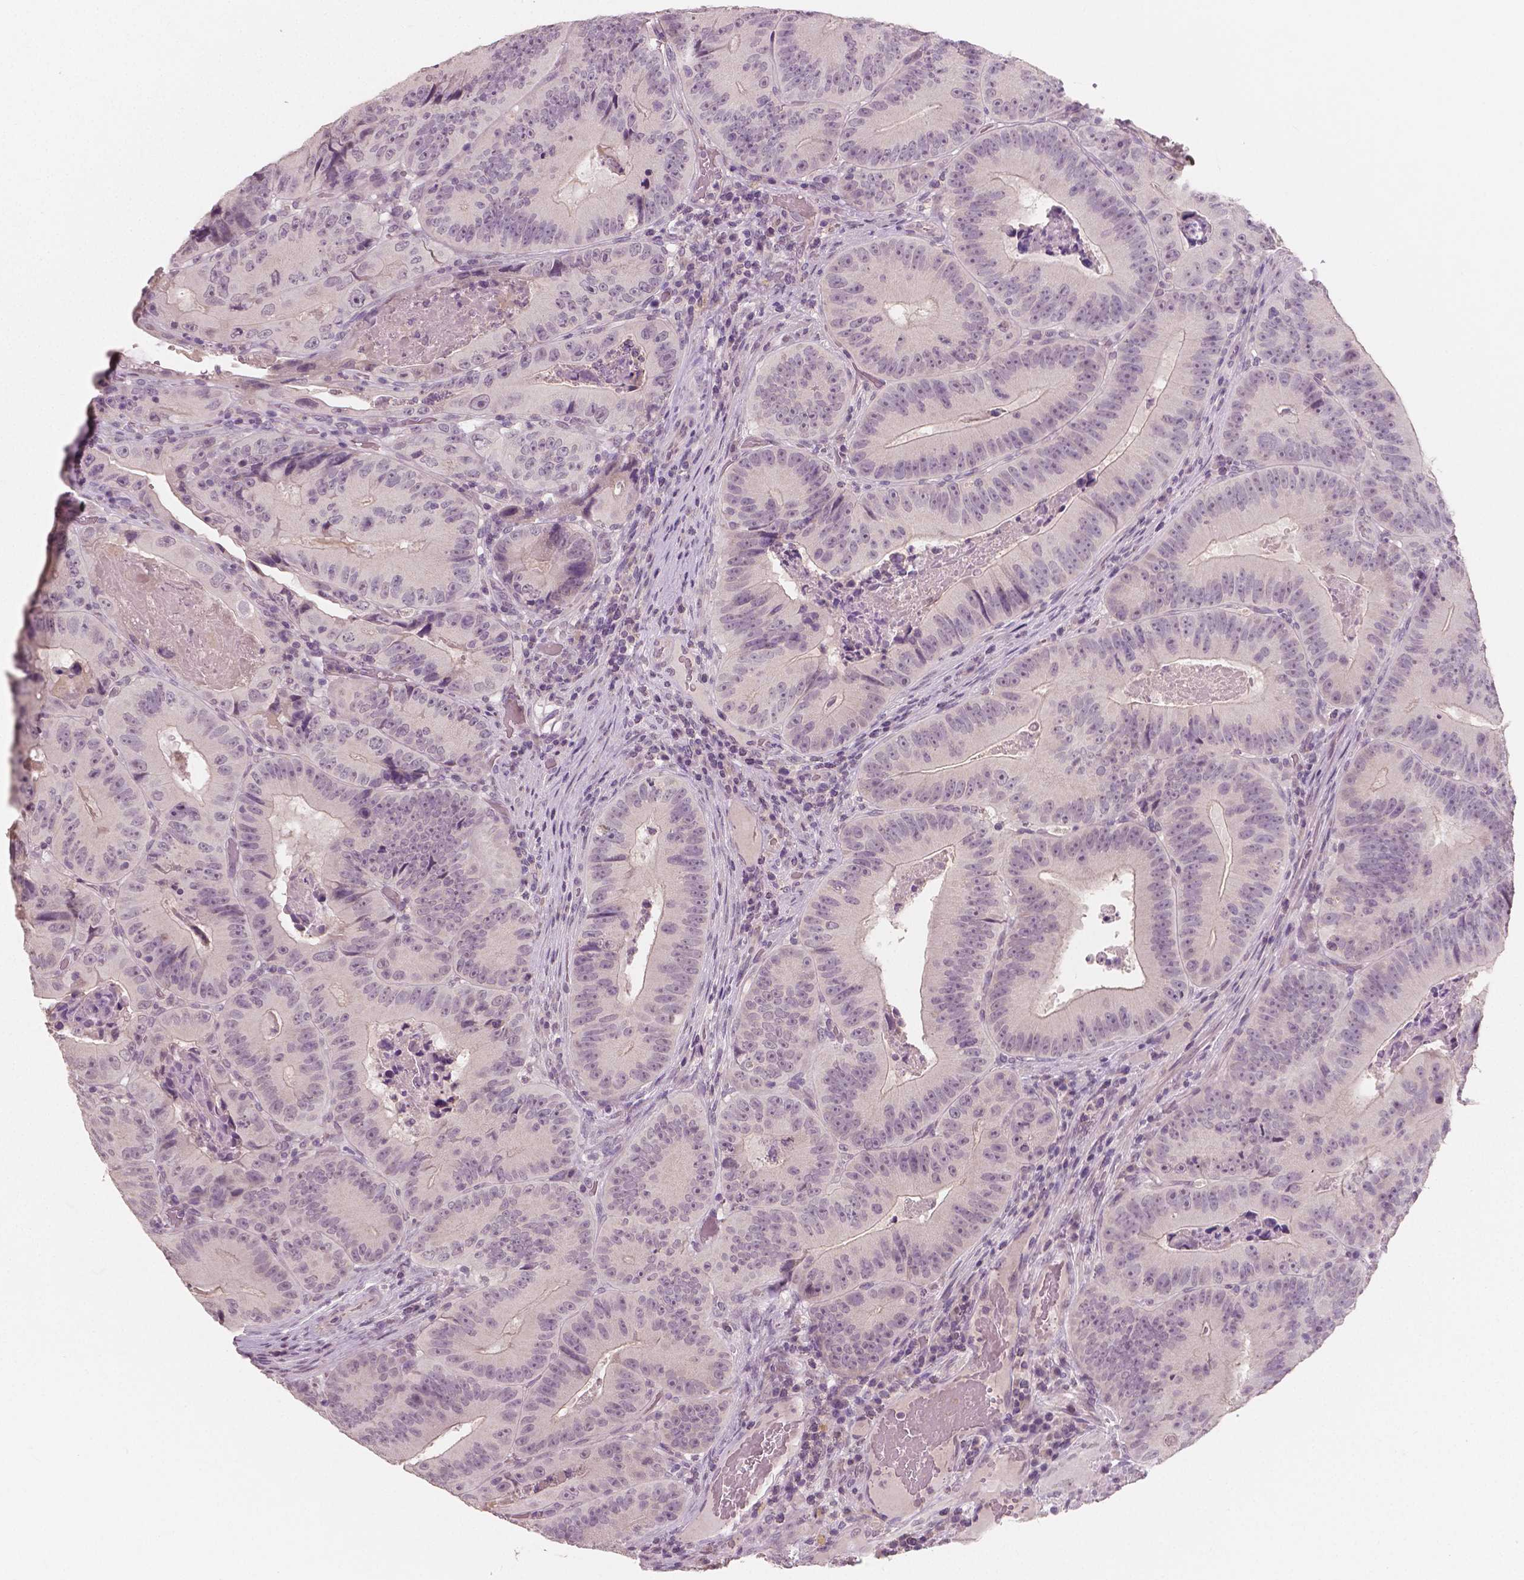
{"staining": {"intensity": "negative", "quantity": "none", "location": "none"}, "tissue": "colorectal cancer", "cell_type": "Tumor cells", "image_type": "cancer", "snomed": [{"axis": "morphology", "description": "Adenocarcinoma, NOS"}, {"axis": "topography", "description": "Colon"}], "caption": "Protein analysis of adenocarcinoma (colorectal) exhibits no significant positivity in tumor cells.", "gene": "RNASE7", "patient": {"sex": "female", "age": 86}}